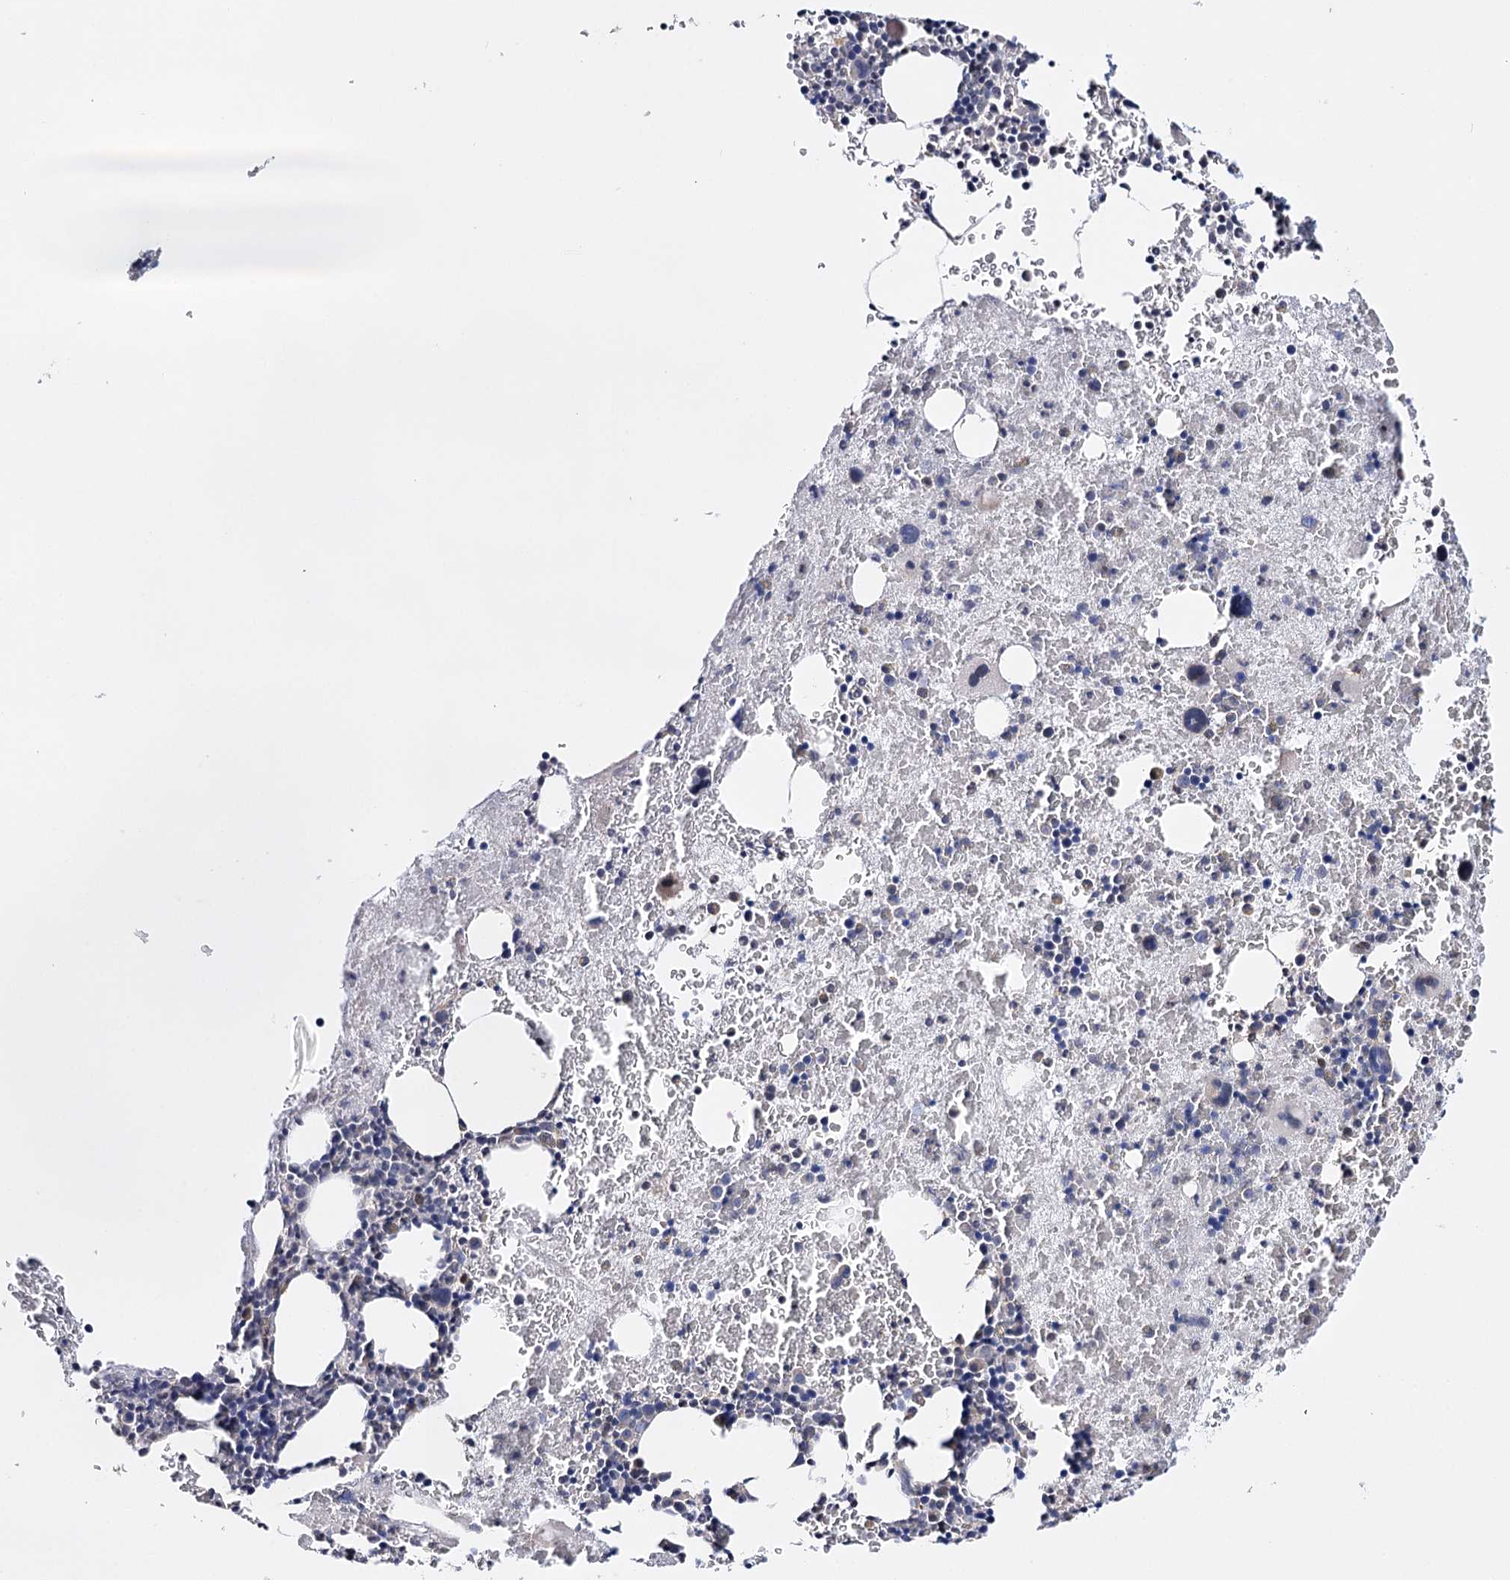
{"staining": {"intensity": "negative", "quantity": "none", "location": "none"}, "tissue": "bone marrow", "cell_type": "Hematopoietic cells", "image_type": "normal", "snomed": [{"axis": "morphology", "description": "Normal tissue, NOS"}, {"axis": "topography", "description": "Bone marrow"}], "caption": "A micrograph of bone marrow stained for a protein demonstrates no brown staining in hematopoietic cells. (Stains: DAB (3,3'-diaminobenzidine) IHC with hematoxylin counter stain, Microscopy: brightfield microscopy at high magnification).", "gene": "CFAP46", "patient": {"sex": "male", "age": 36}}